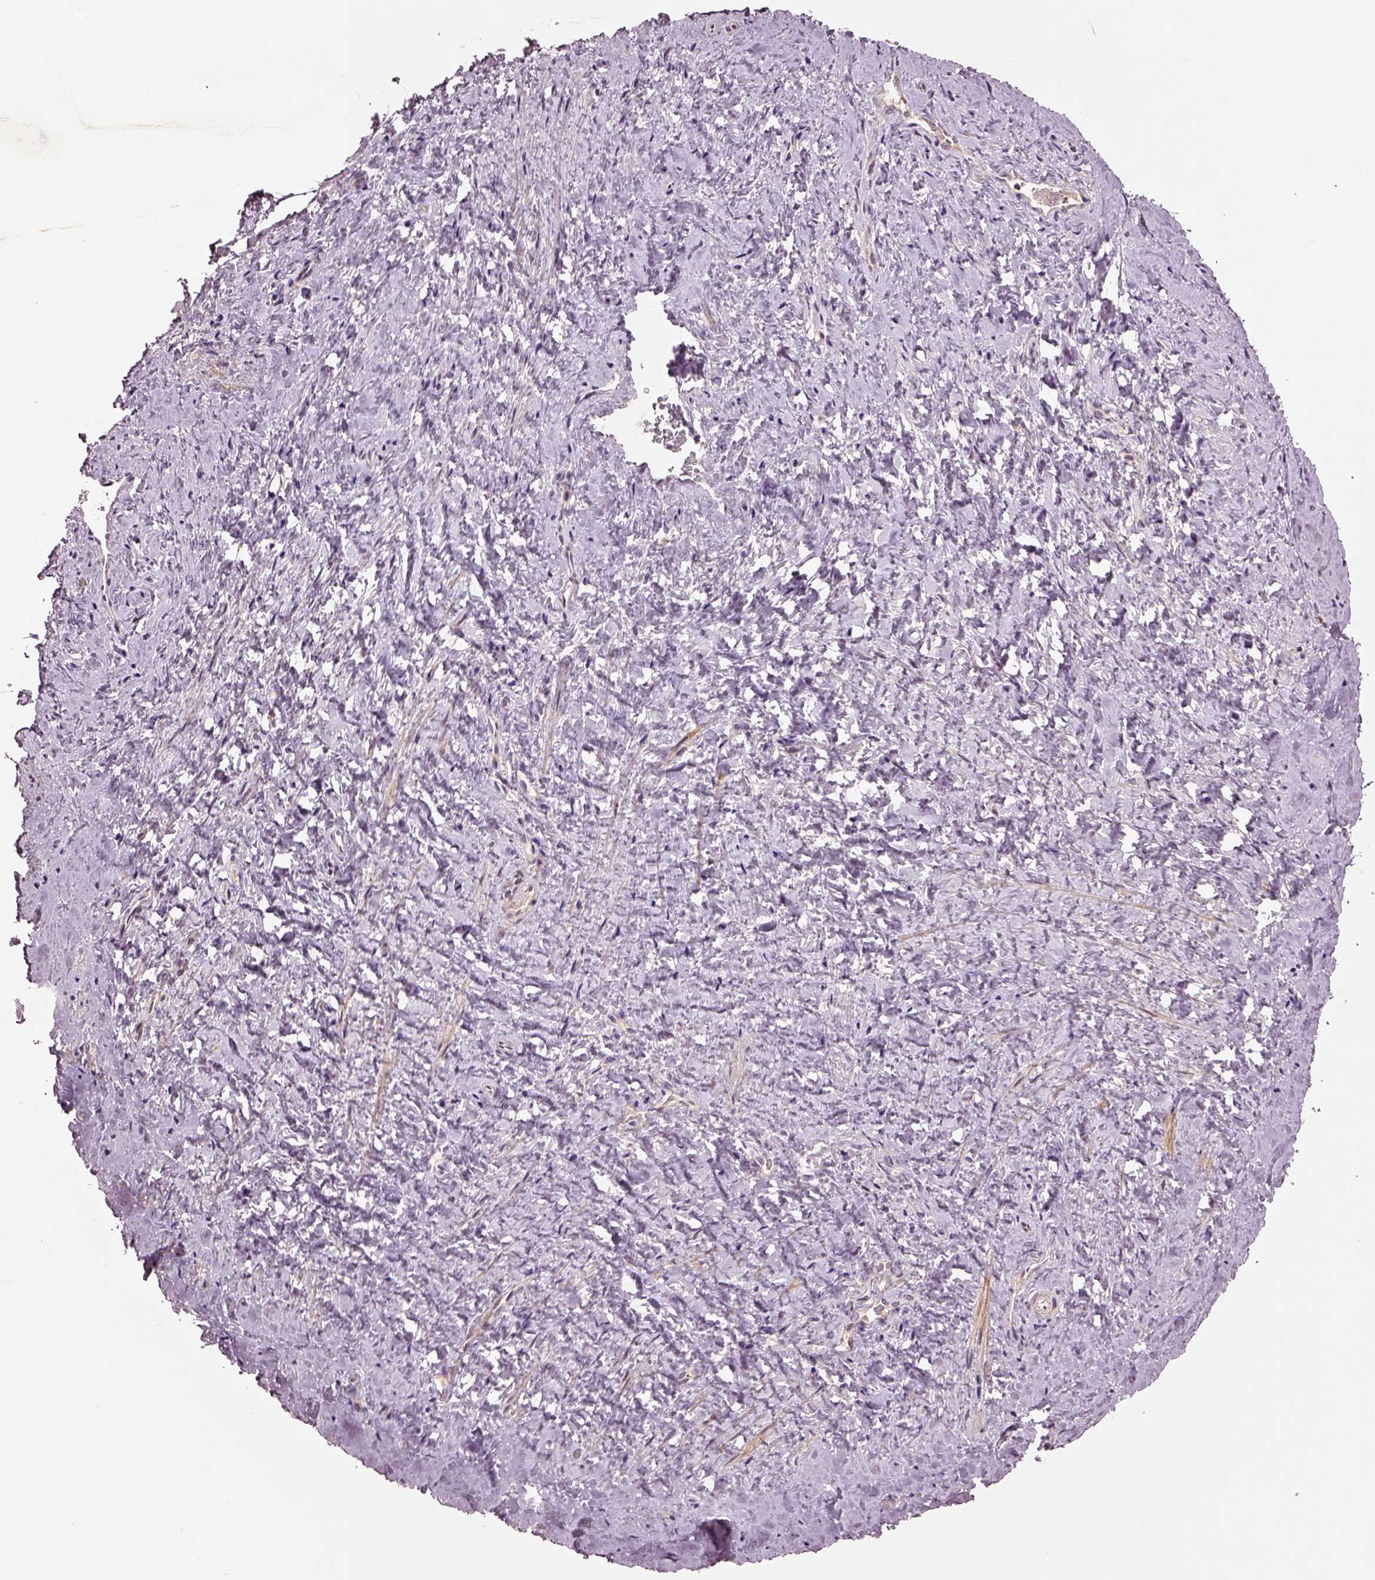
{"staining": {"intensity": "weak", "quantity": "<25%", "location": "cytoplasmic/membranous"}, "tissue": "vagina", "cell_type": "Squamous epithelial cells", "image_type": "normal", "snomed": [{"axis": "morphology", "description": "Normal tissue, NOS"}, {"axis": "topography", "description": "Vagina"}], "caption": "A histopathology image of human vagina is negative for staining in squamous epithelial cells. The staining was performed using DAB to visualize the protein expression in brown, while the nuclei were stained in blue with hematoxylin (Magnification: 20x).", "gene": "MTHFS", "patient": {"sex": "female", "age": 45}}